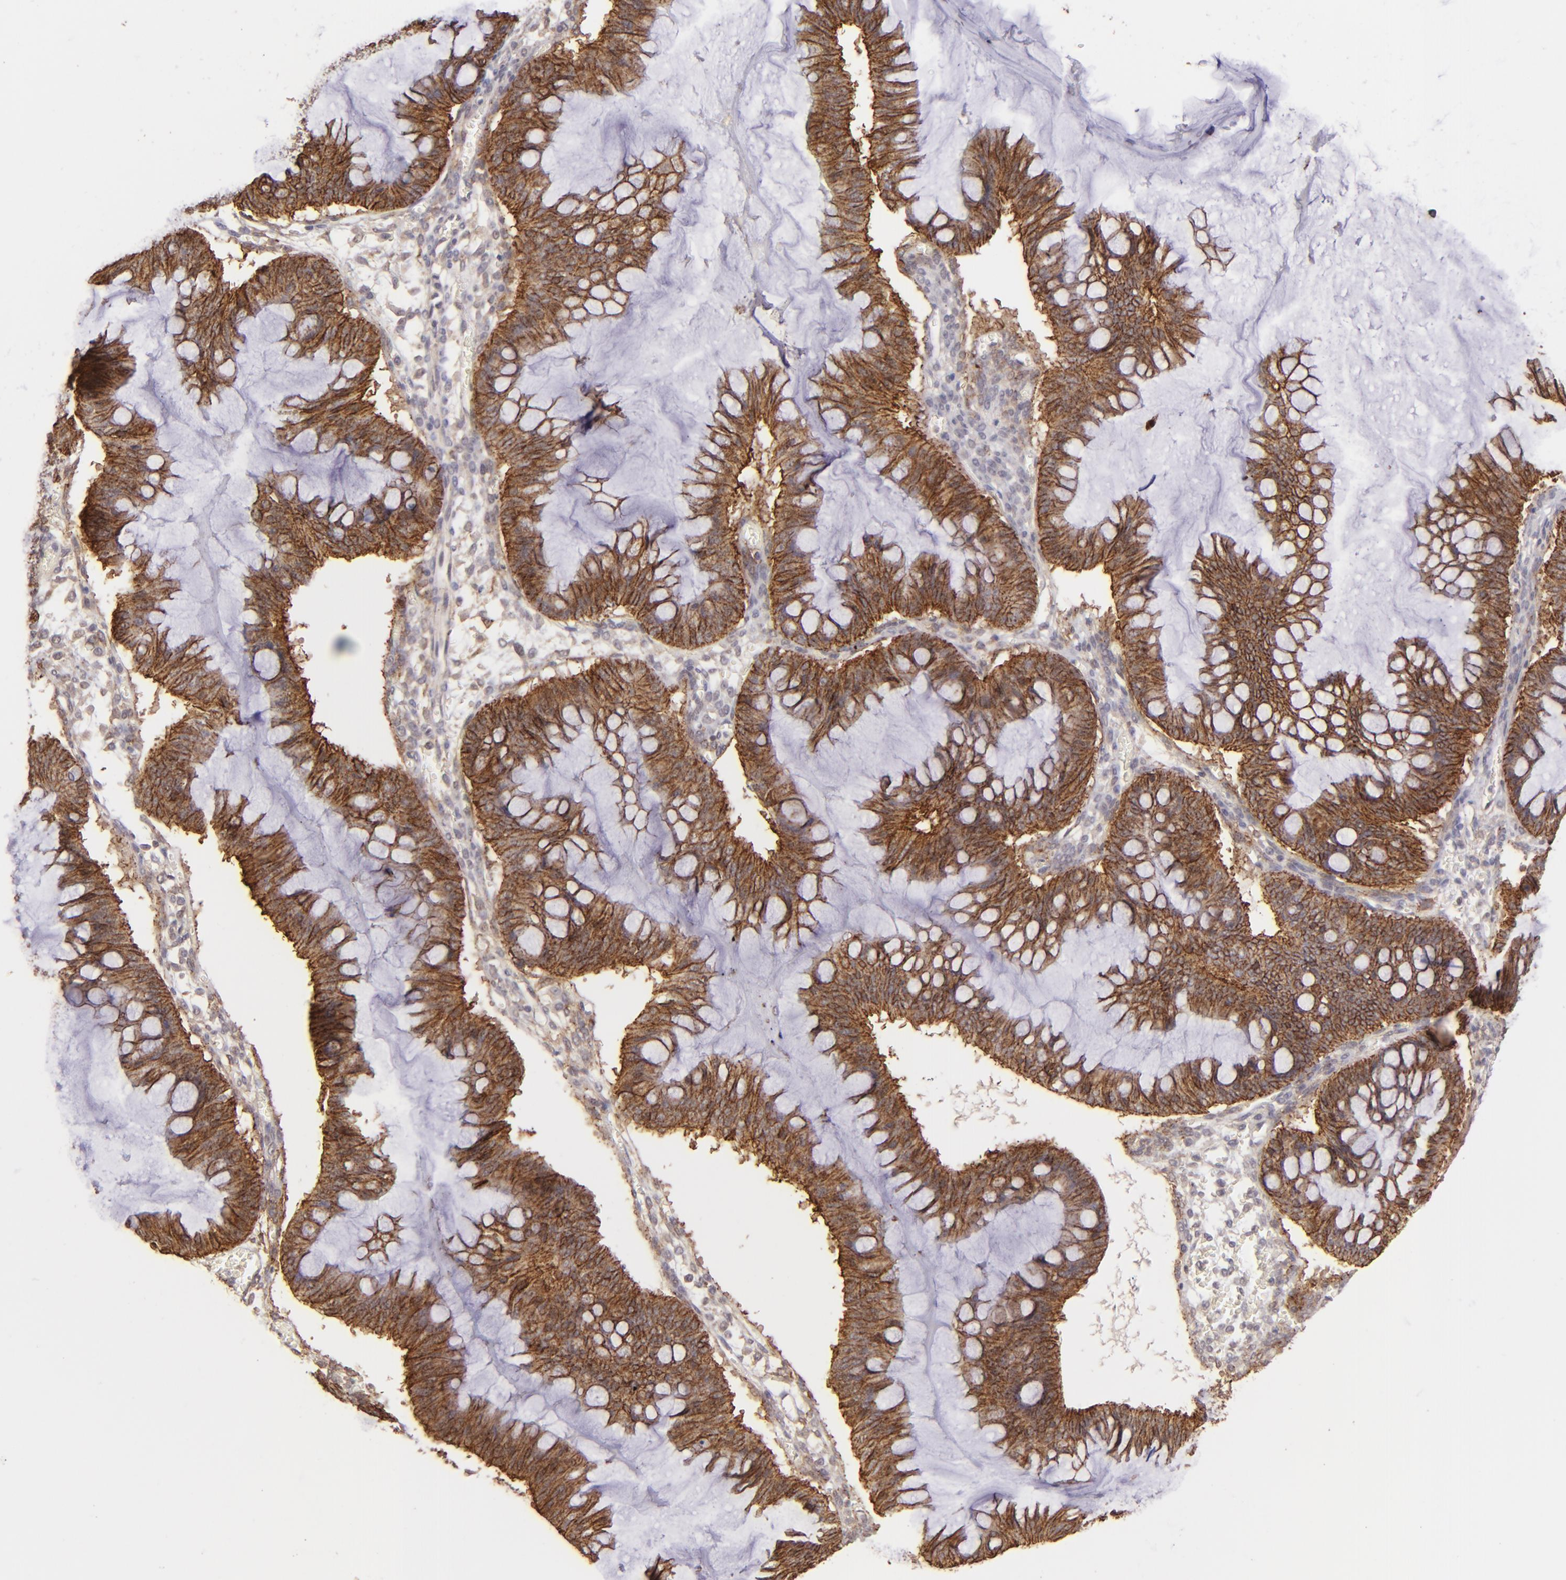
{"staining": {"intensity": "strong", "quantity": ">75%", "location": "cytoplasmic/membranous"}, "tissue": "ovarian cancer", "cell_type": "Tumor cells", "image_type": "cancer", "snomed": [{"axis": "morphology", "description": "Cystadenocarcinoma, mucinous, NOS"}, {"axis": "topography", "description": "Ovary"}], "caption": "Ovarian mucinous cystadenocarcinoma stained for a protein (brown) displays strong cytoplasmic/membranous positive positivity in about >75% of tumor cells.", "gene": "CLDN1", "patient": {"sex": "female", "age": 73}}